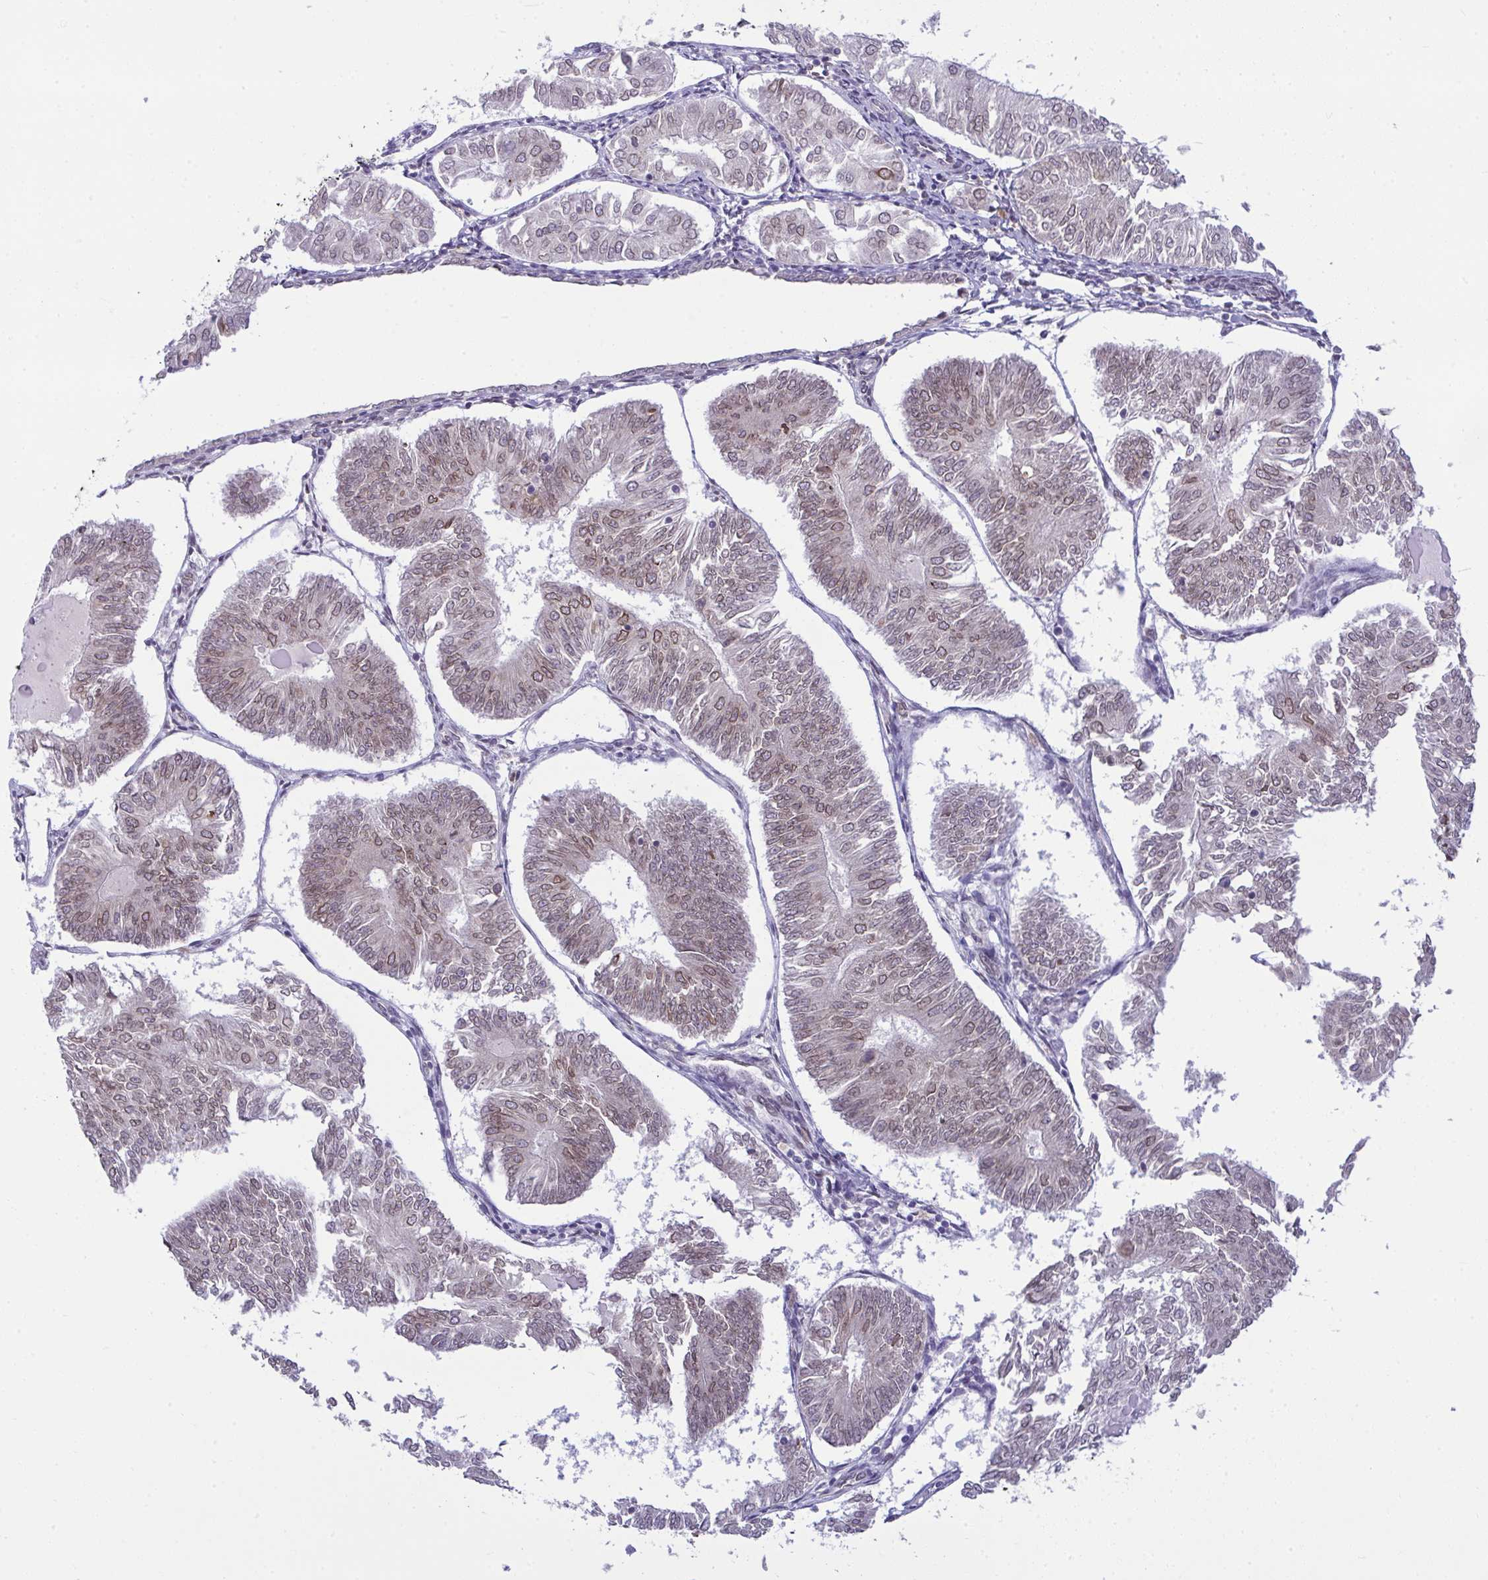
{"staining": {"intensity": "moderate", "quantity": "25%-75%", "location": "cytoplasmic/membranous,nuclear"}, "tissue": "endometrial cancer", "cell_type": "Tumor cells", "image_type": "cancer", "snomed": [{"axis": "morphology", "description": "Adenocarcinoma, NOS"}, {"axis": "topography", "description": "Endometrium"}], "caption": "Immunohistochemical staining of endometrial cancer (adenocarcinoma) demonstrates moderate cytoplasmic/membranous and nuclear protein staining in approximately 25%-75% of tumor cells.", "gene": "RANBP2", "patient": {"sex": "female", "age": 58}}